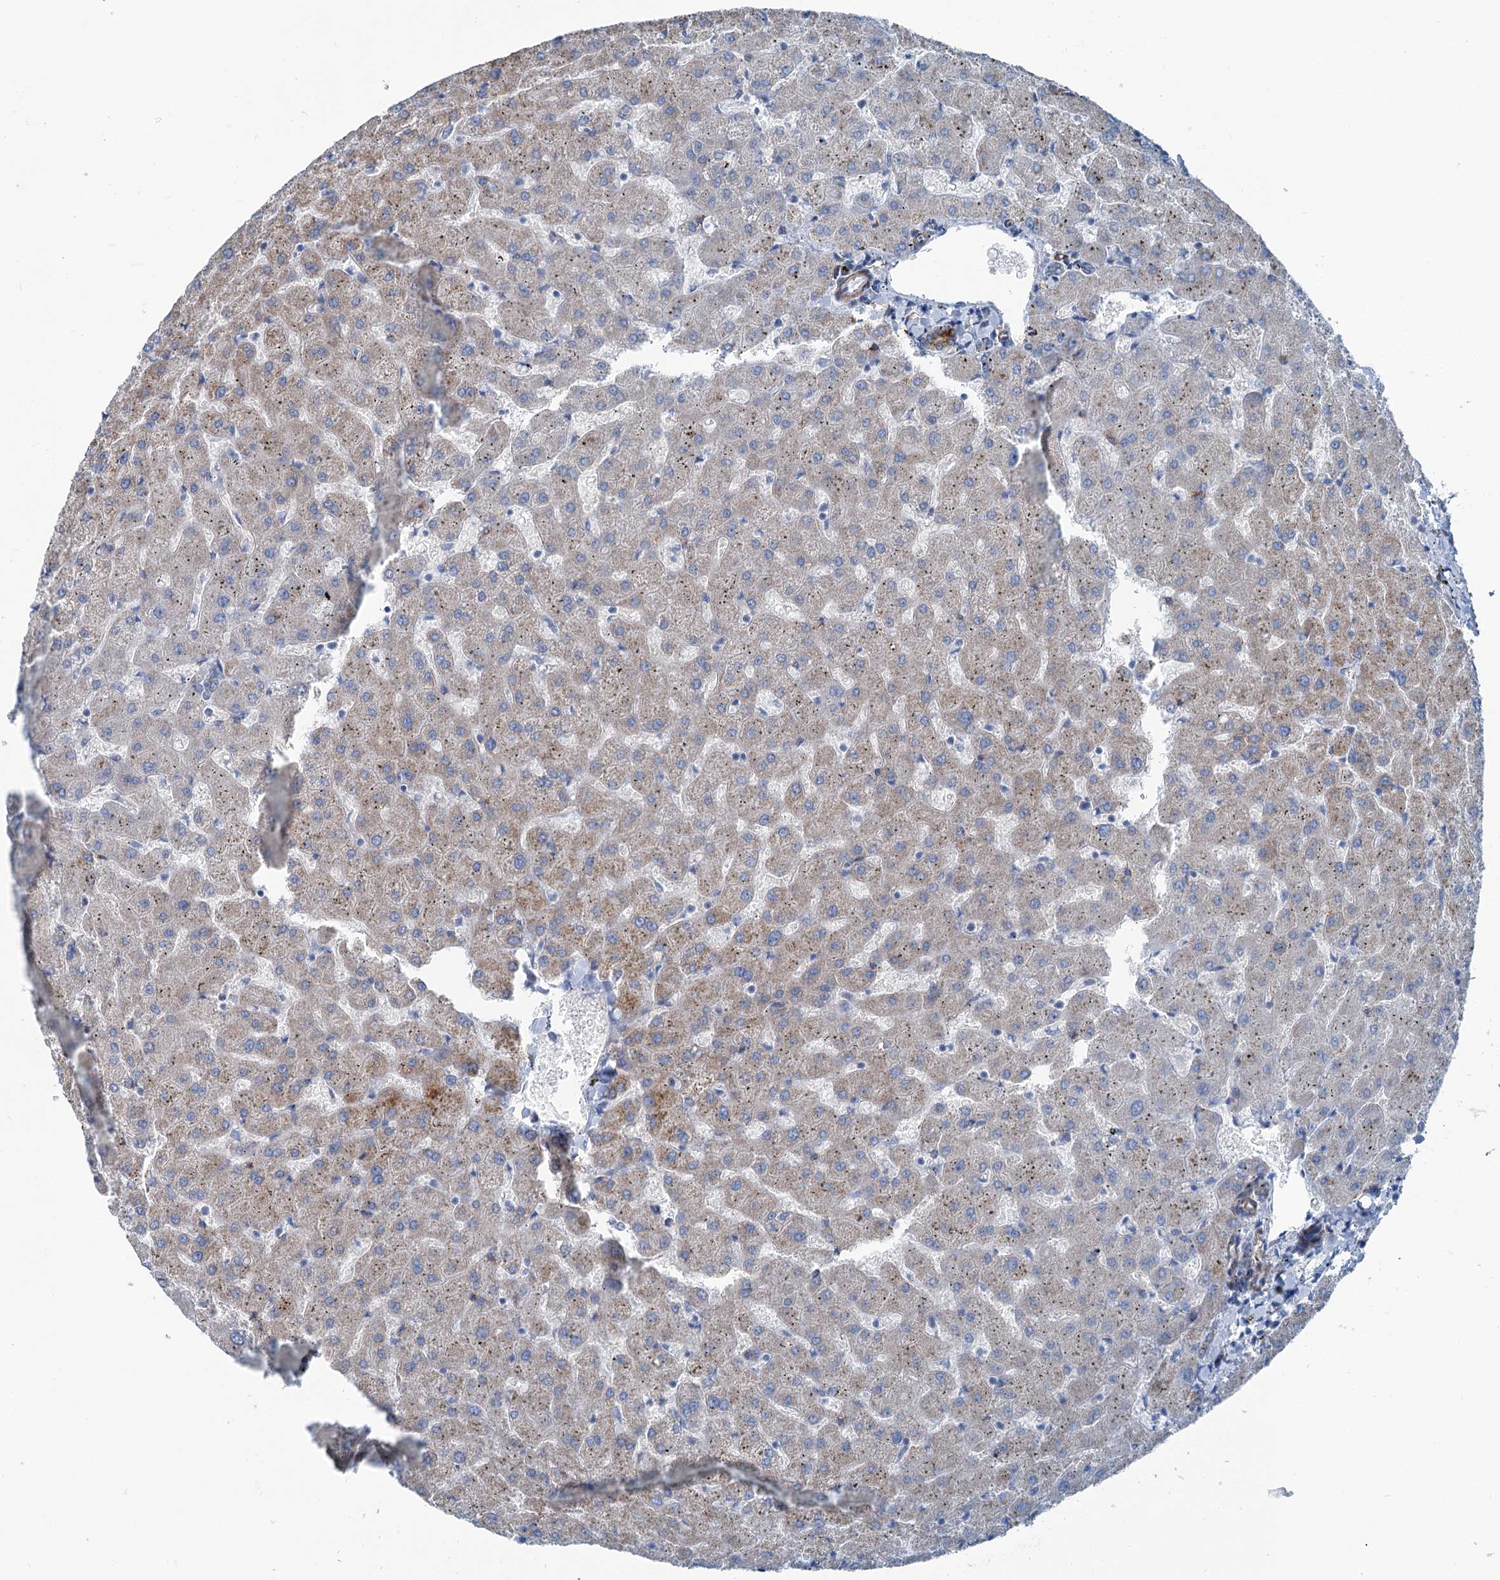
{"staining": {"intensity": "moderate", "quantity": "<25%", "location": "cytoplasmic/membranous"}, "tissue": "liver", "cell_type": "Cholangiocytes", "image_type": "normal", "snomed": [{"axis": "morphology", "description": "Normal tissue, NOS"}, {"axis": "topography", "description": "Liver"}], "caption": "Immunohistochemical staining of benign liver displays <25% levels of moderate cytoplasmic/membranous protein staining in approximately <25% of cholangiocytes. The staining was performed using DAB (3,3'-diaminobenzidine), with brown indicating positive protein expression. Nuclei are stained blue with hematoxylin.", "gene": "CALCOCO1", "patient": {"sex": "female", "age": 63}}